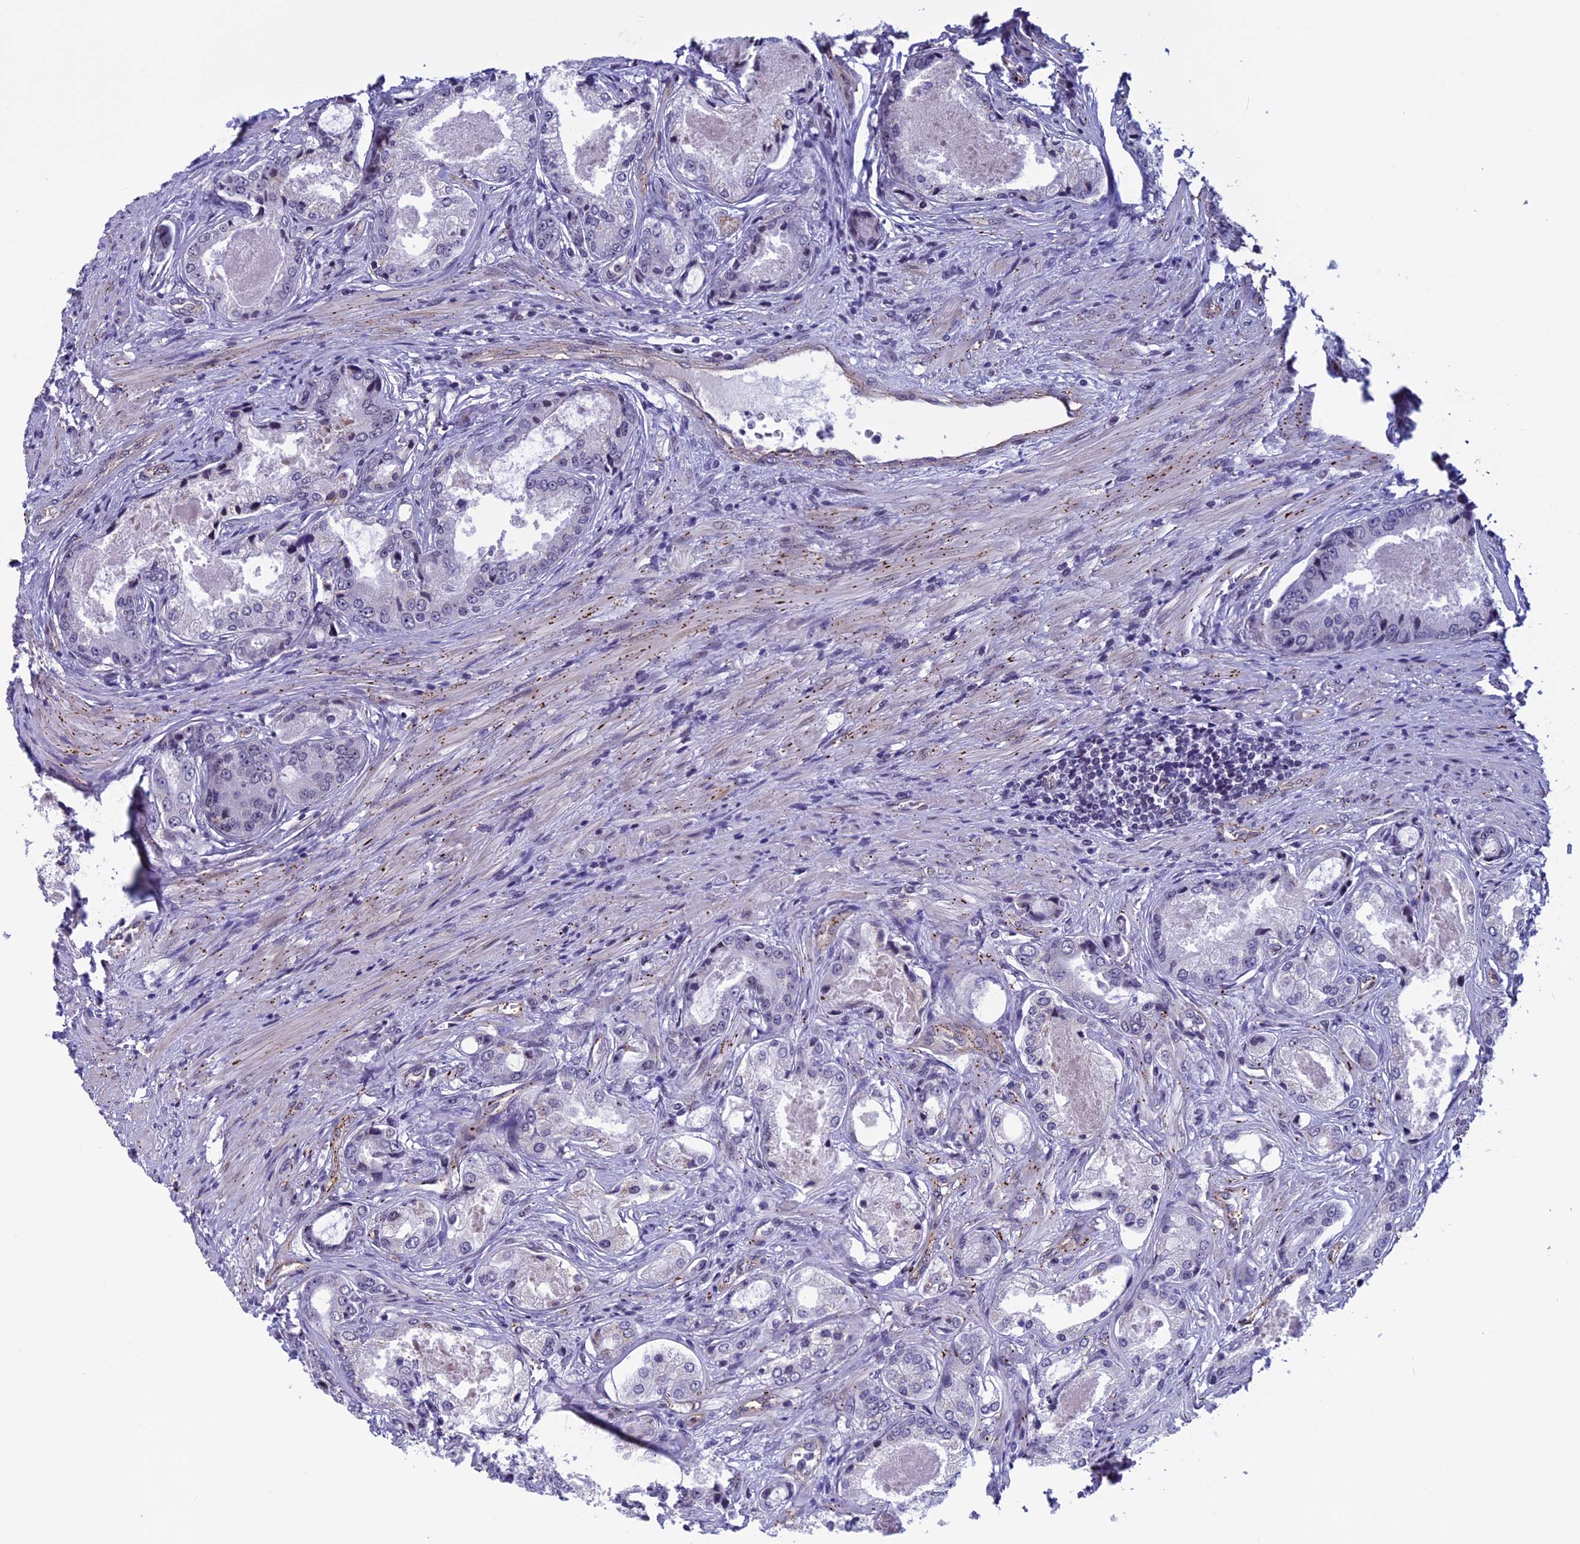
{"staining": {"intensity": "negative", "quantity": "none", "location": "none"}, "tissue": "prostate cancer", "cell_type": "Tumor cells", "image_type": "cancer", "snomed": [{"axis": "morphology", "description": "Adenocarcinoma, Low grade"}, {"axis": "topography", "description": "Prostate"}], "caption": "A micrograph of prostate cancer (adenocarcinoma (low-grade)) stained for a protein exhibits no brown staining in tumor cells.", "gene": "NIPBL", "patient": {"sex": "male", "age": 68}}